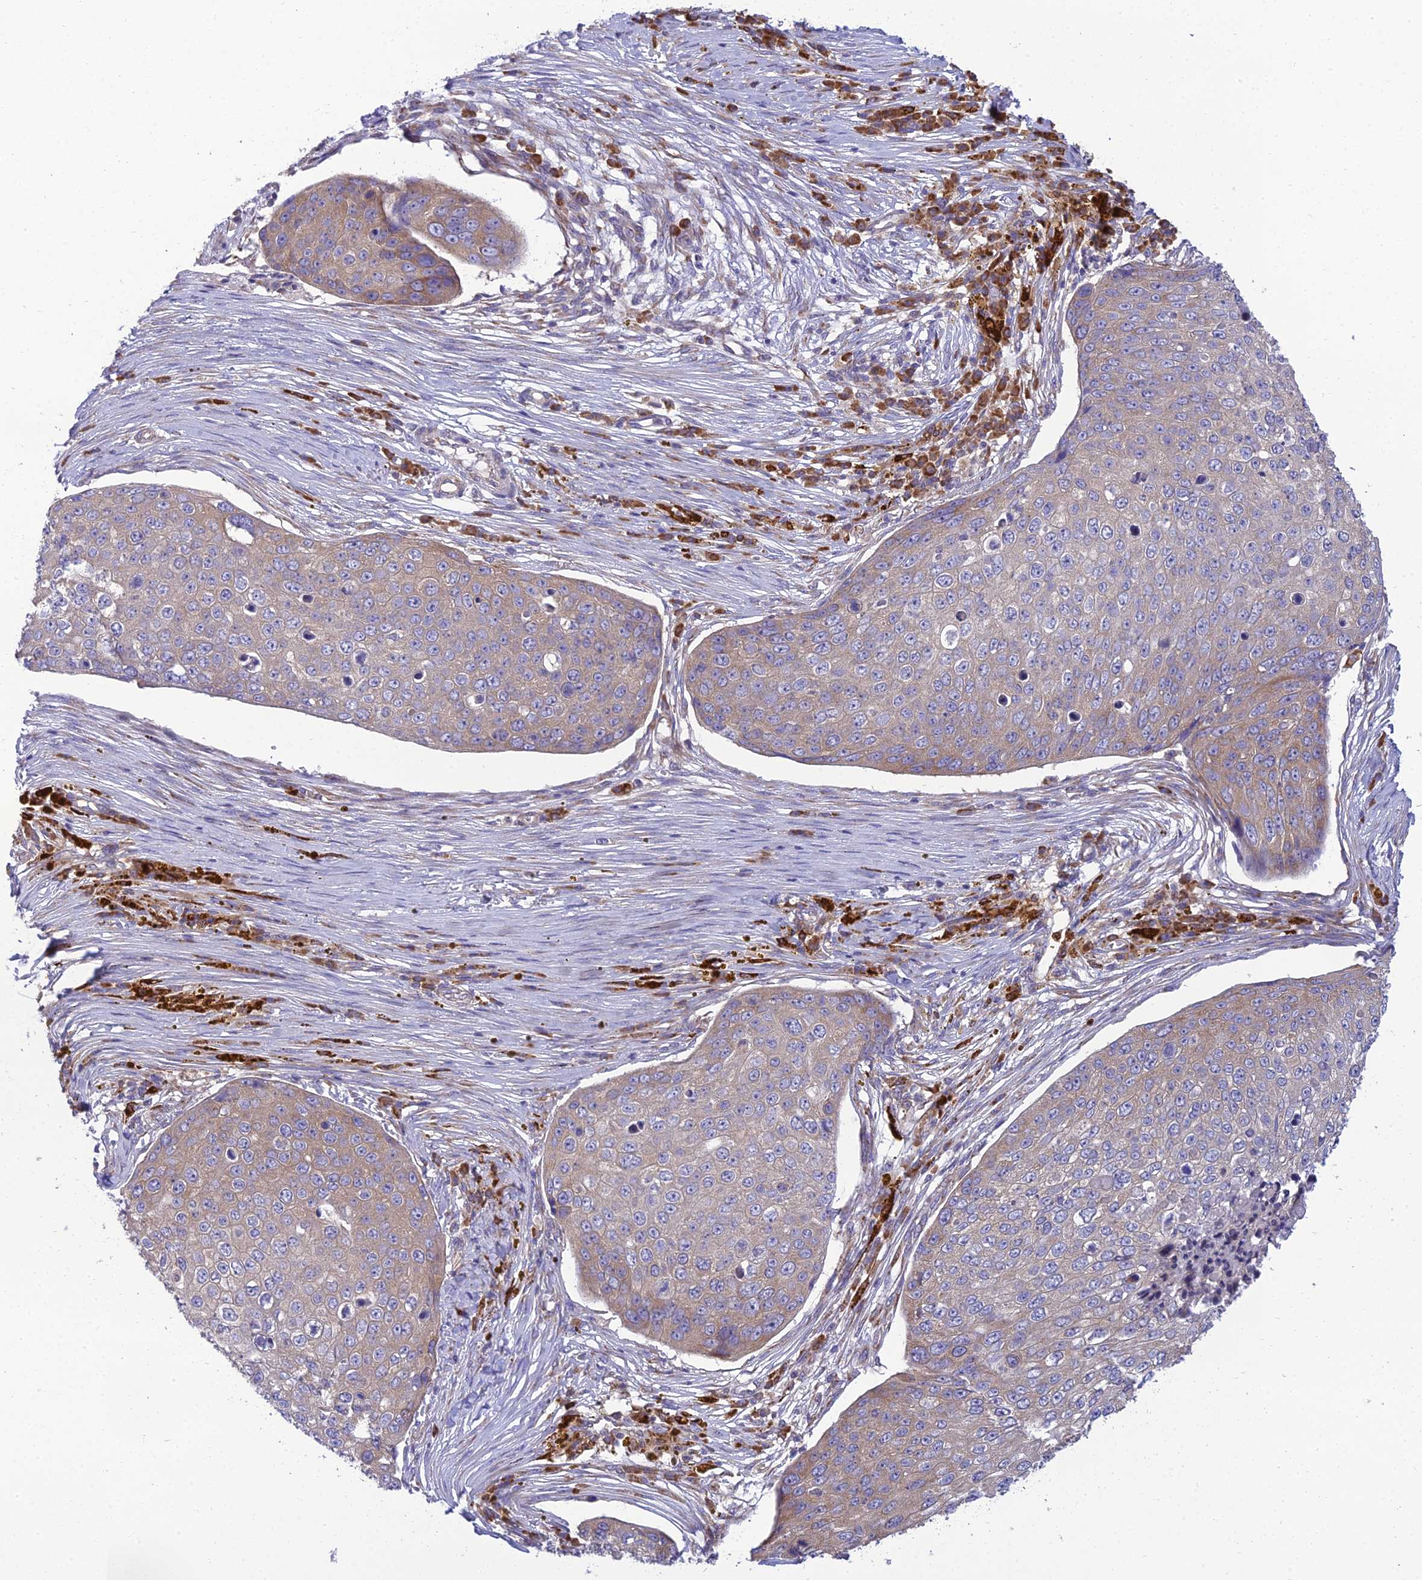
{"staining": {"intensity": "weak", "quantity": "25%-75%", "location": "cytoplasmic/membranous"}, "tissue": "skin cancer", "cell_type": "Tumor cells", "image_type": "cancer", "snomed": [{"axis": "morphology", "description": "Squamous cell carcinoma, NOS"}, {"axis": "topography", "description": "Skin"}], "caption": "Skin cancer stained for a protein shows weak cytoplasmic/membranous positivity in tumor cells.", "gene": "CLCN7", "patient": {"sex": "male", "age": 71}}